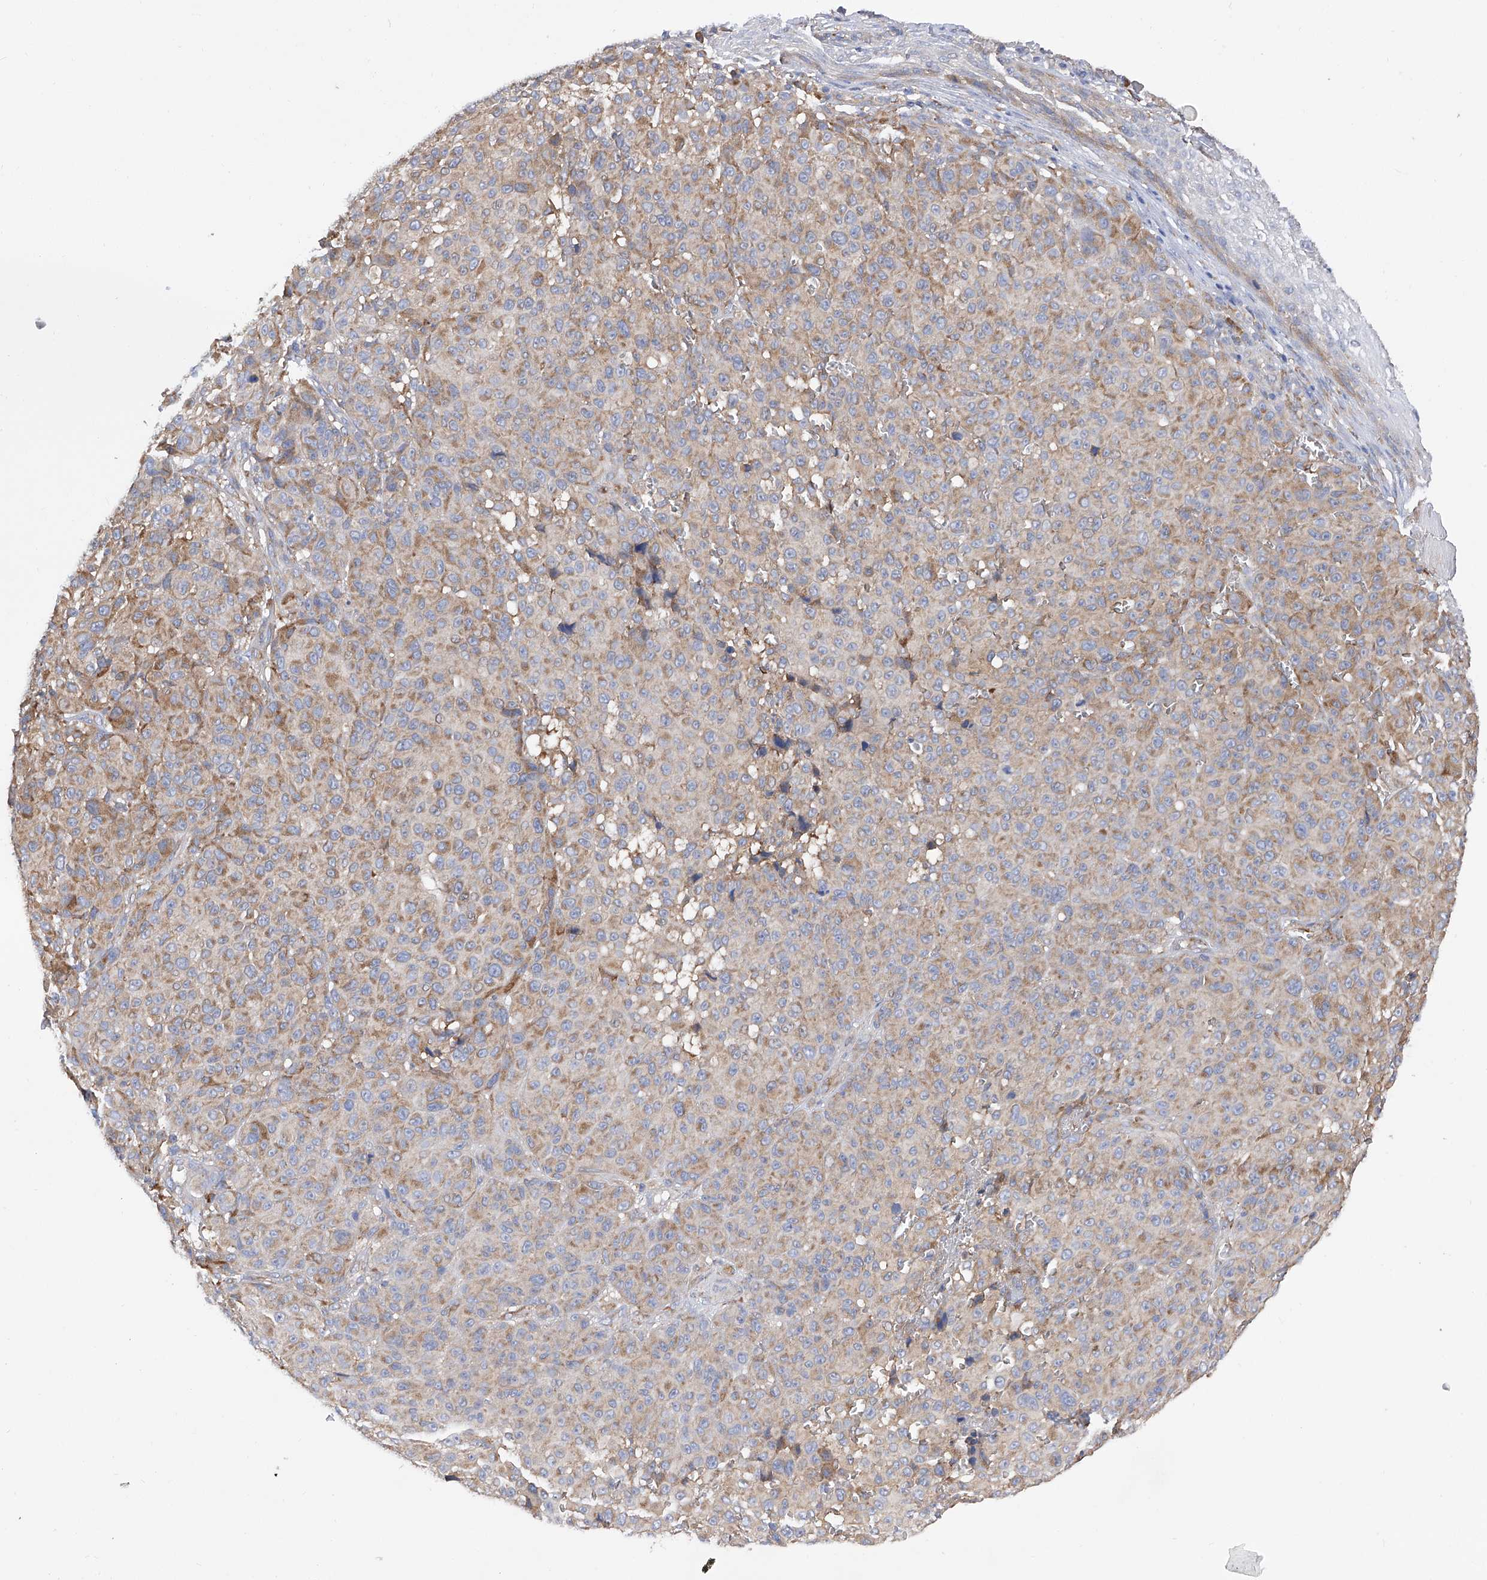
{"staining": {"intensity": "weak", "quantity": "25%-75%", "location": "cytoplasmic/membranous"}, "tissue": "melanoma", "cell_type": "Tumor cells", "image_type": "cancer", "snomed": [{"axis": "morphology", "description": "Malignant melanoma, NOS"}, {"axis": "topography", "description": "Skin"}], "caption": "This is a histology image of IHC staining of melanoma, which shows weak expression in the cytoplasmic/membranous of tumor cells.", "gene": "INPP5B", "patient": {"sex": "male", "age": 73}}